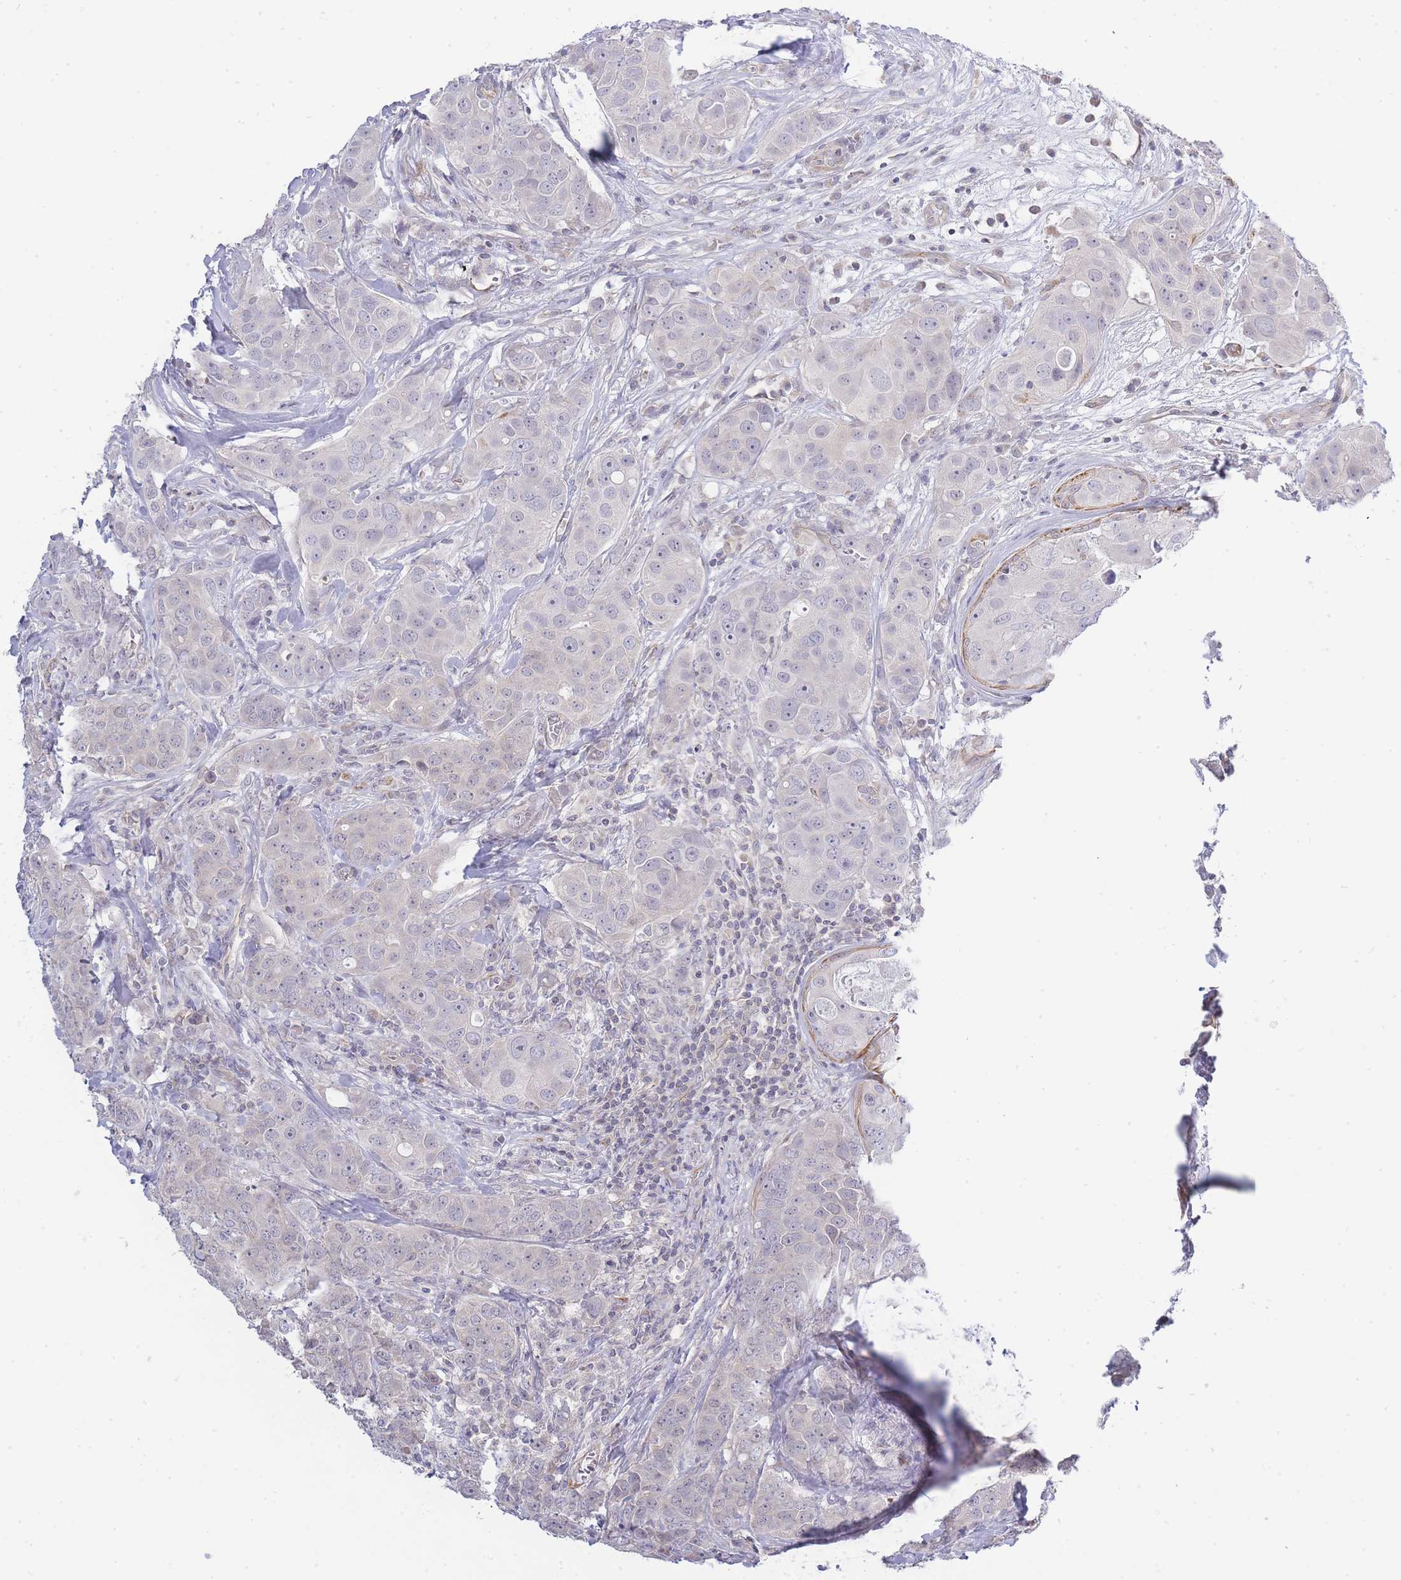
{"staining": {"intensity": "negative", "quantity": "none", "location": "none"}, "tissue": "breast cancer", "cell_type": "Tumor cells", "image_type": "cancer", "snomed": [{"axis": "morphology", "description": "Duct carcinoma"}, {"axis": "topography", "description": "Breast"}], "caption": "High magnification brightfield microscopy of breast cancer stained with DAB (brown) and counterstained with hematoxylin (blue): tumor cells show no significant positivity.", "gene": "C19orf25", "patient": {"sex": "female", "age": 43}}